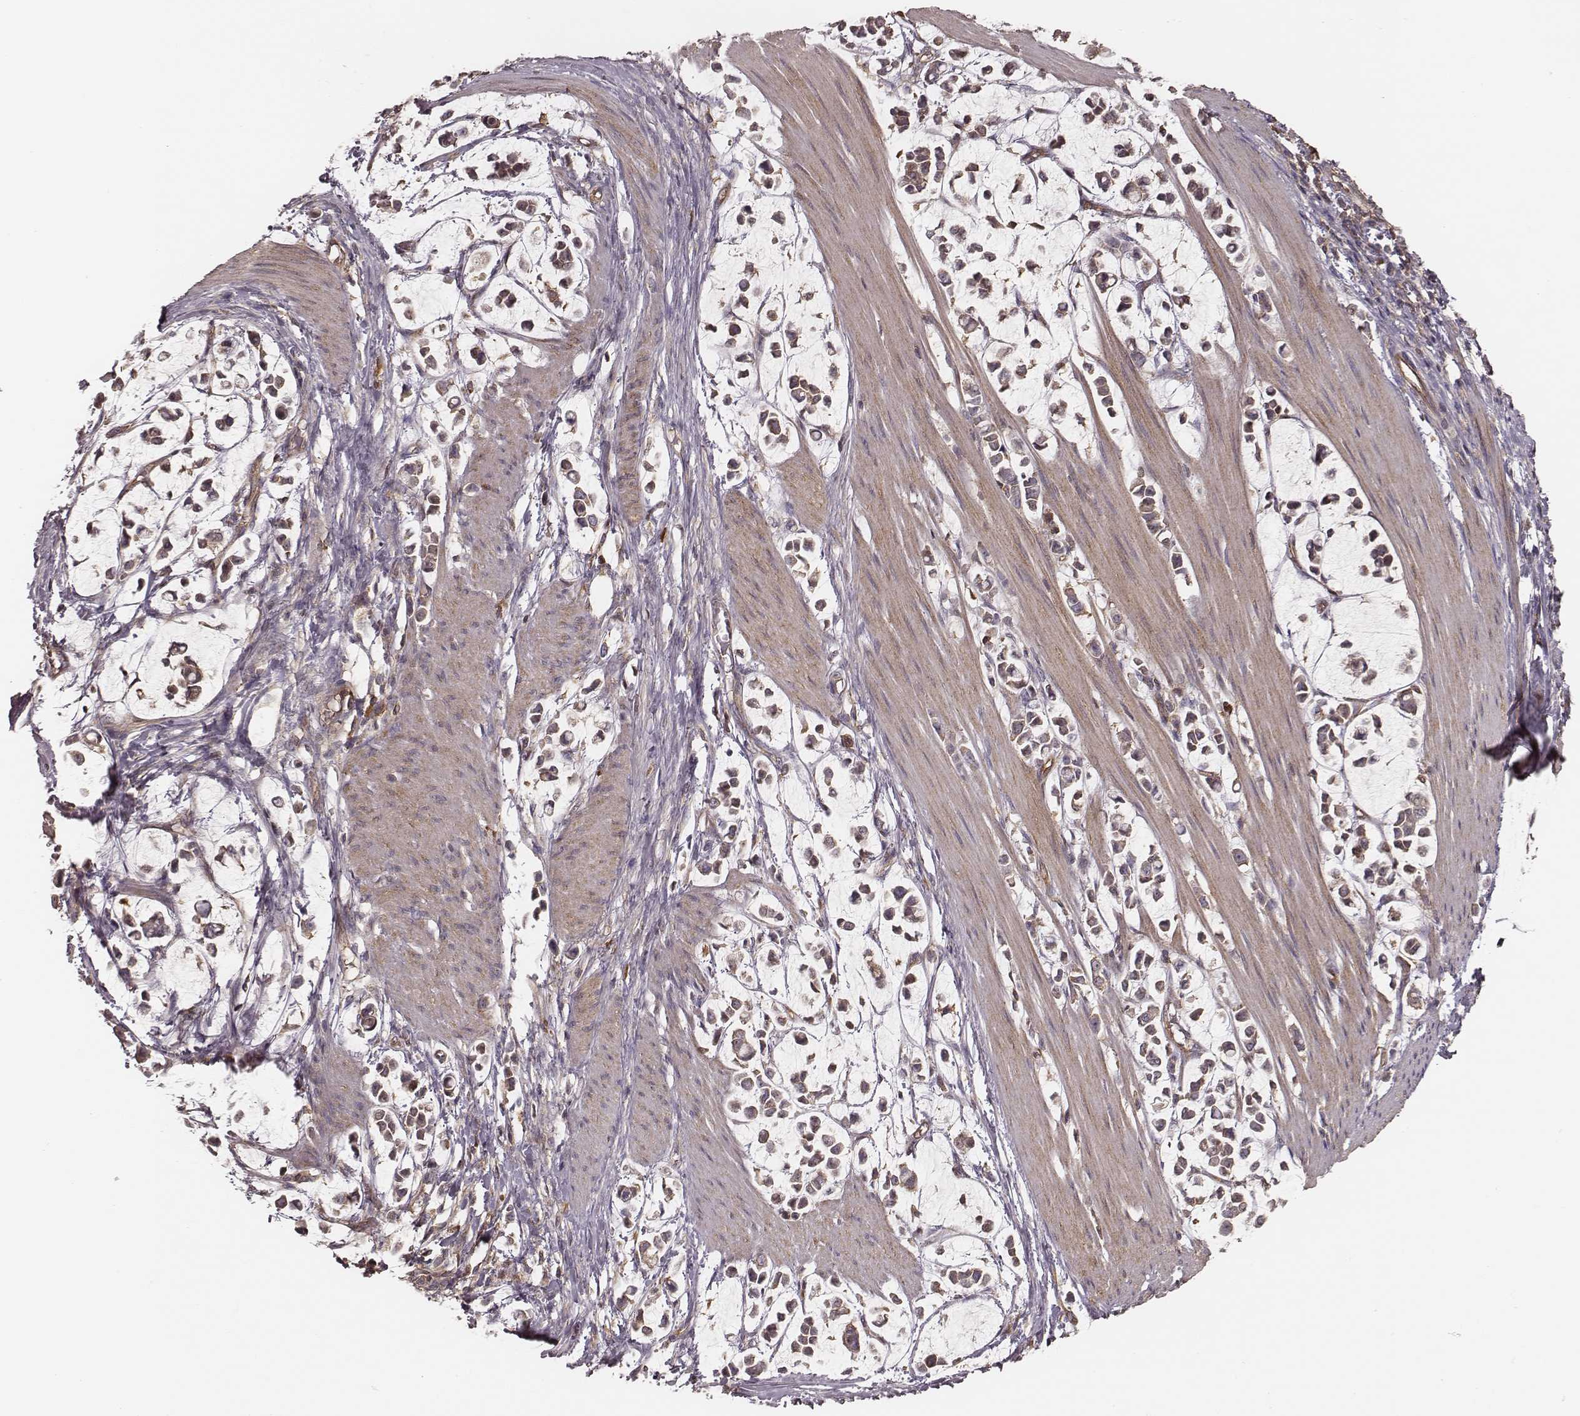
{"staining": {"intensity": "moderate", "quantity": ">75%", "location": "cytoplasmic/membranous"}, "tissue": "stomach cancer", "cell_type": "Tumor cells", "image_type": "cancer", "snomed": [{"axis": "morphology", "description": "Adenocarcinoma, NOS"}, {"axis": "topography", "description": "Stomach"}], "caption": "Immunohistochemistry (IHC) (DAB (3,3'-diaminobenzidine)) staining of human stomach cancer reveals moderate cytoplasmic/membranous protein positivity in about >75% of tumor cells.", "gene": "CARS1", "patient": {"sex": "male", "age": 82}}